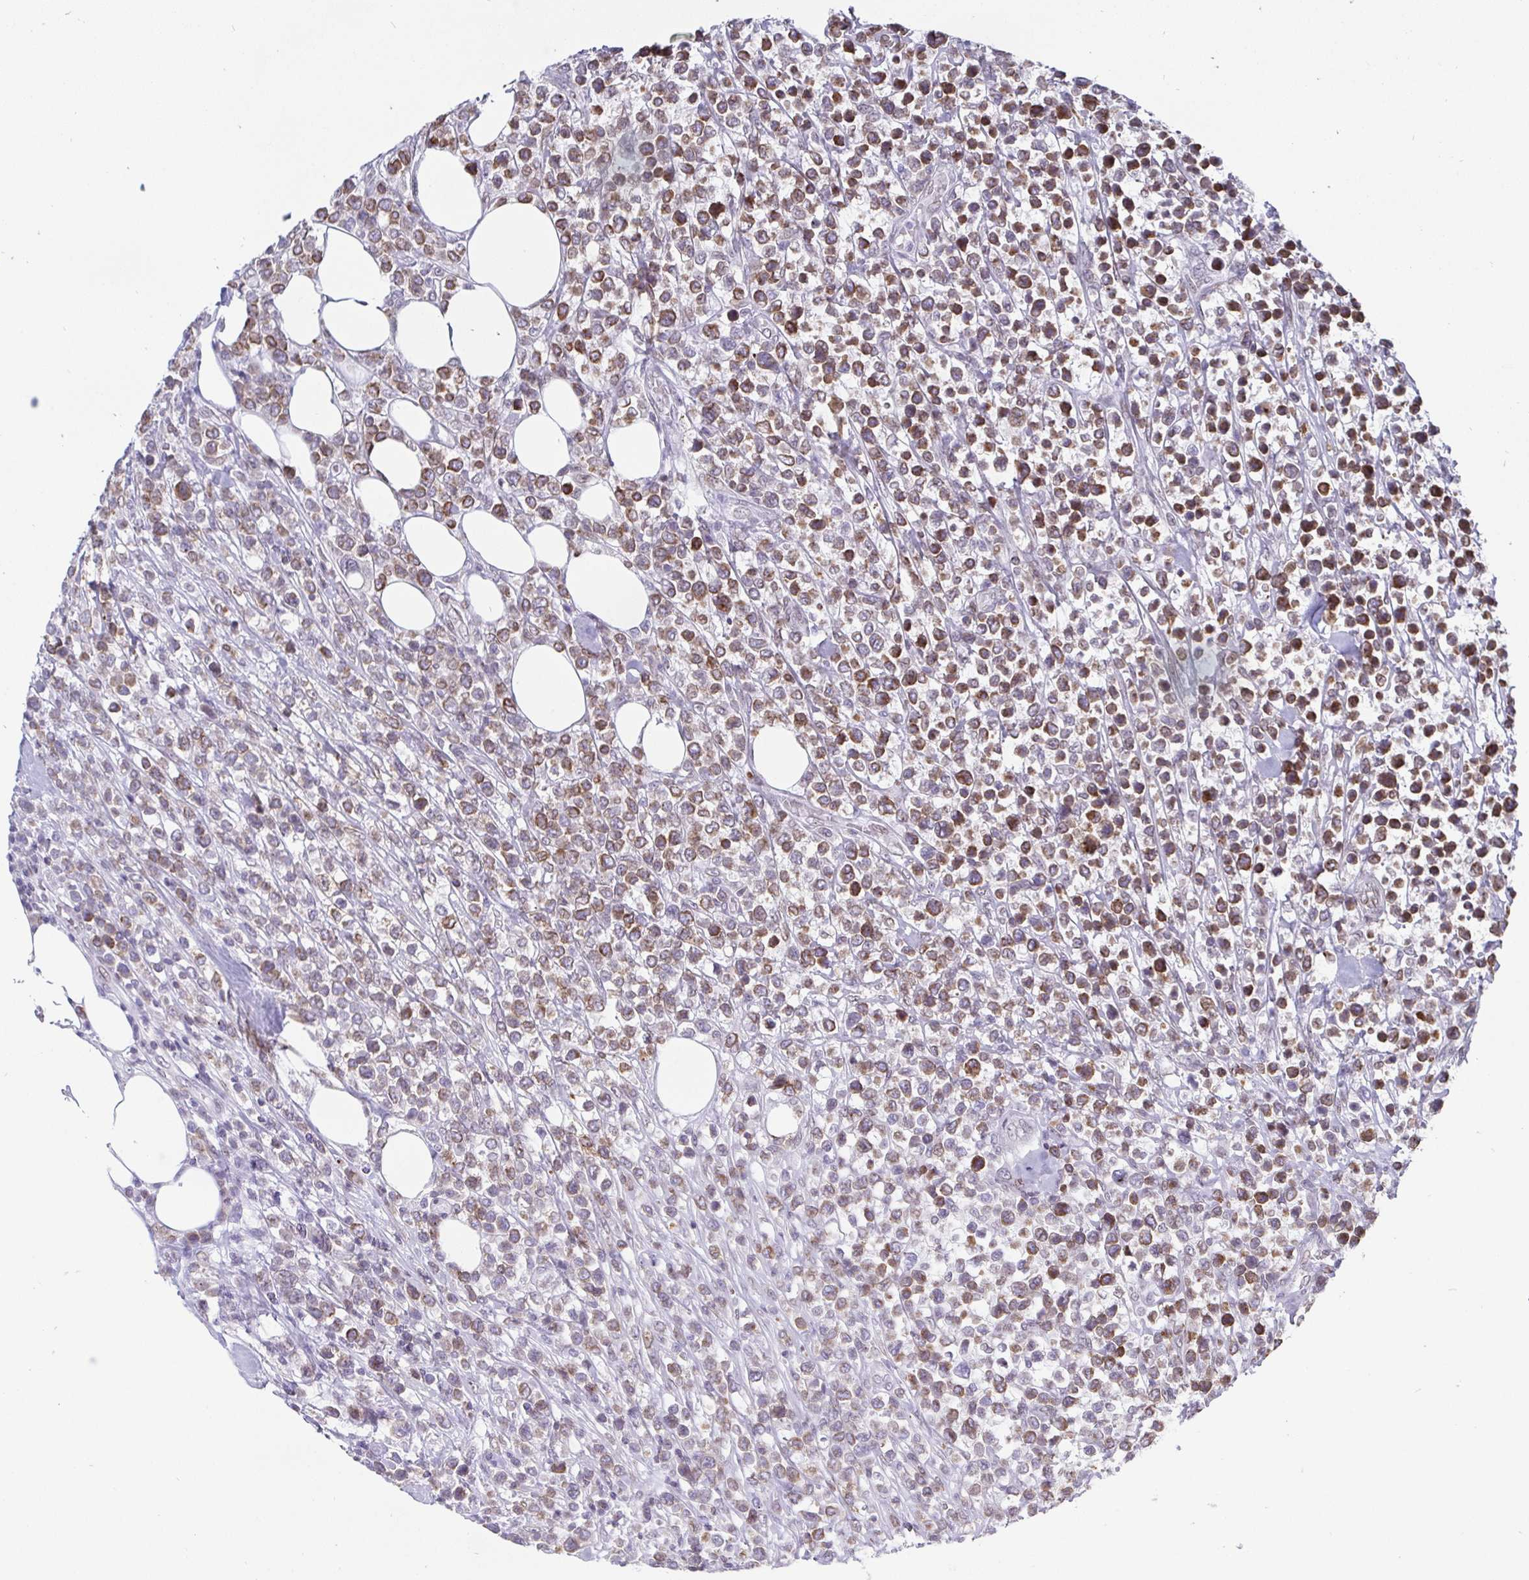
{"staining": {"intensity": "moderate", "quantity": ">75%", "location": "cytoplasmic/membranous,nuclear"}, "tissue": "lymphoma", "cell_type": "Tumor cells", "image_type": "cancer", "snomed": [{"axis": "morphology", "description": "Malignant lymphoma, non-Hodgkin's type, High grade"}, {"axis": "topography", "description": "Soft tissue"}], "caption": "The immunohistochemical stain highlights moderate cytoplasmic/membranous and nuclear positivity in tumor cells of lymphoma tissue.", "gene": "EMD", "patient": {"sex": "female", "age": 56}}